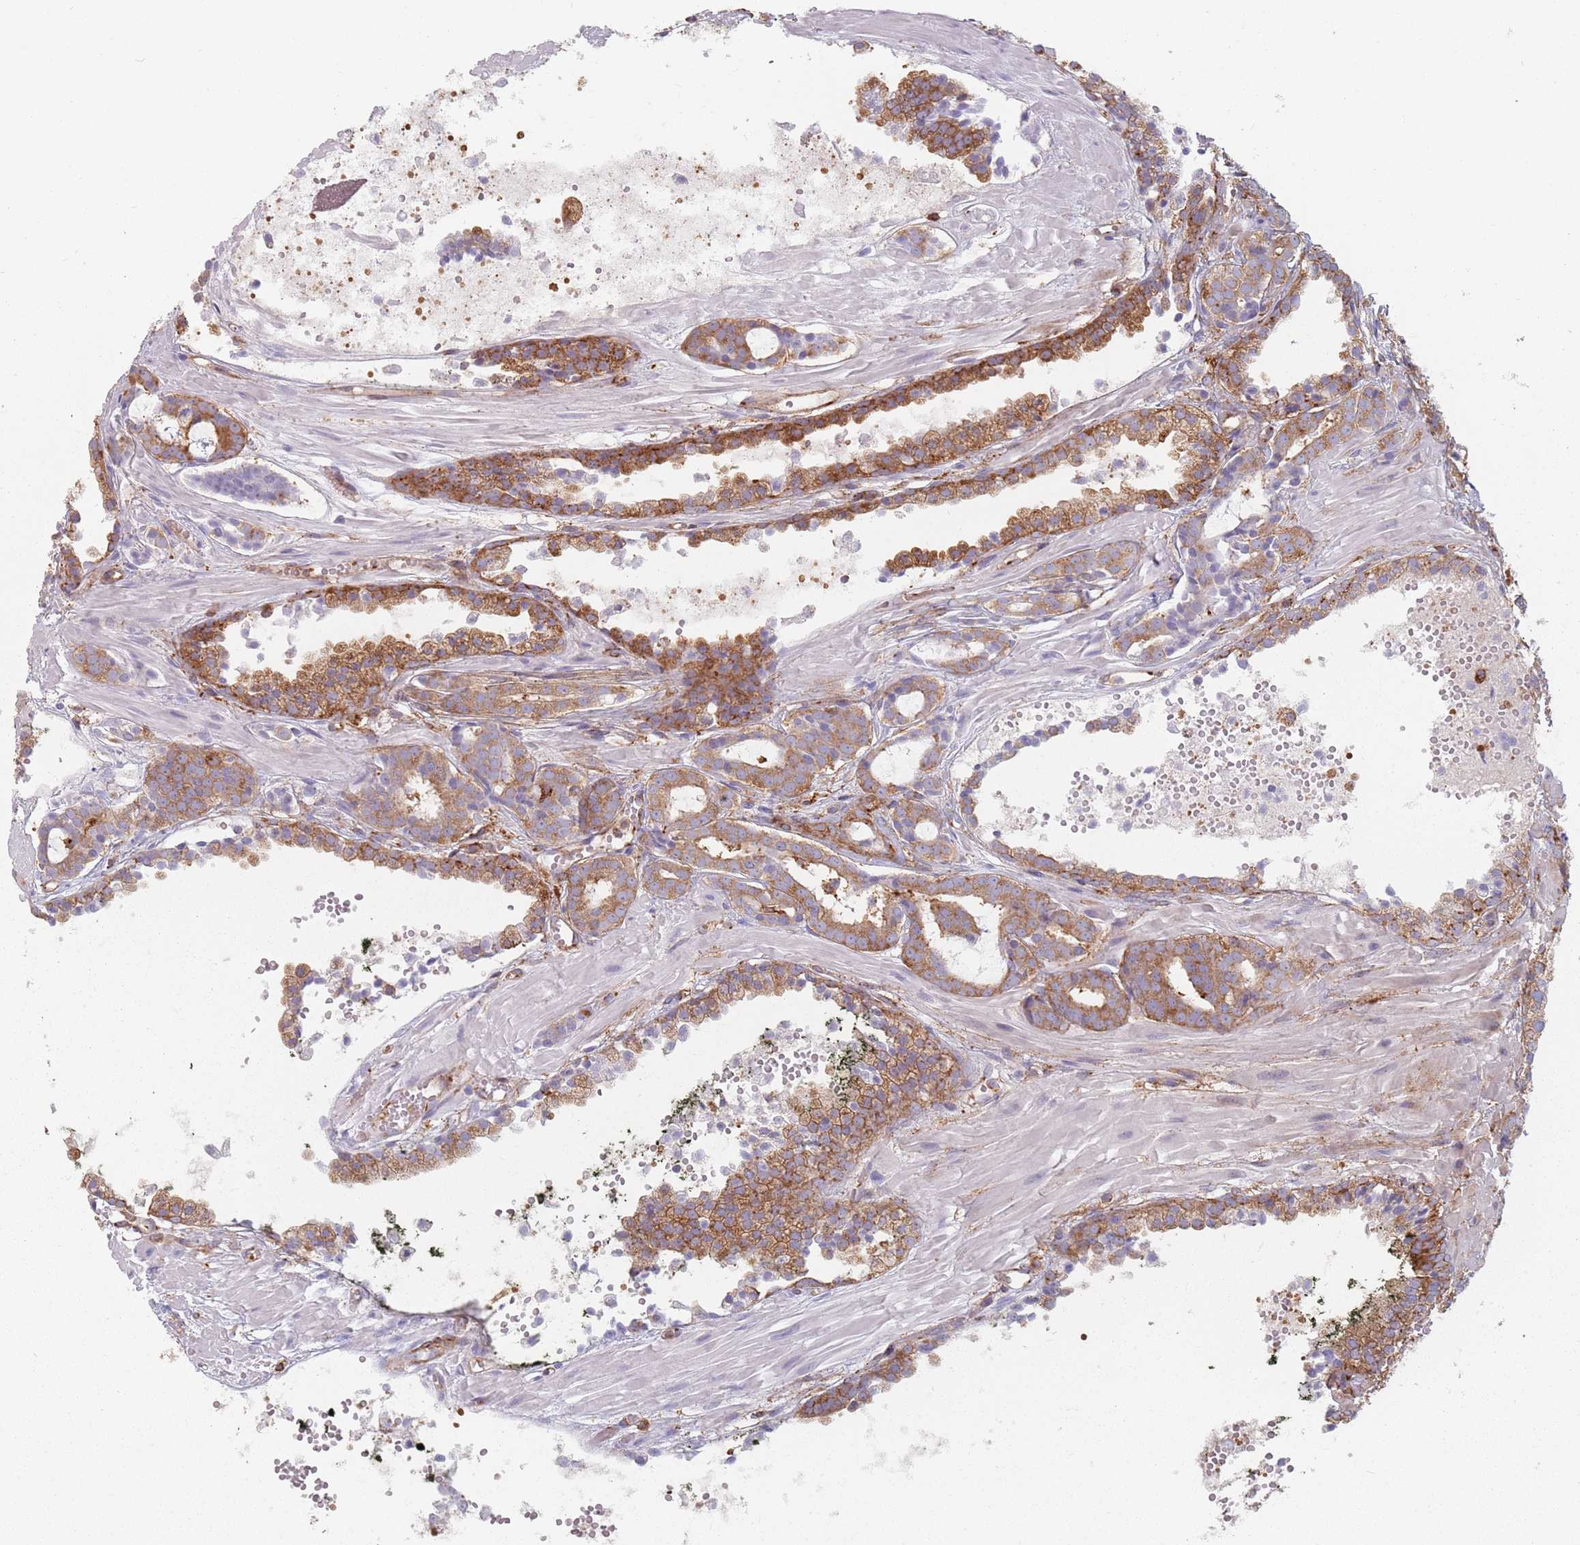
{"staining": {"intensity": "strong", "quantity": ">75%", "location": "cytoplasmic/membranous"}, "tissue": "prostate cancer", "cell_type": "Tumor cells", "image_type": "cancer", "snomed": [{"axis": "morphology", "description": "Adenocarcinoma, High grade"}, {"axis": "topography", "description": "Prostate"}], "caption": "Protein positivity by immunohistochemistry demonstrates strong cytoplasmic/membranous positivity in approximately >75% of tumor cells in prostate cancer (adenocarcinoma (high-grade)). (DAB IHC, brown staining for protein, blue staining for nuclei).", "gene": "TPD52L2", "patient": {"sex": "male", "age": 71}}